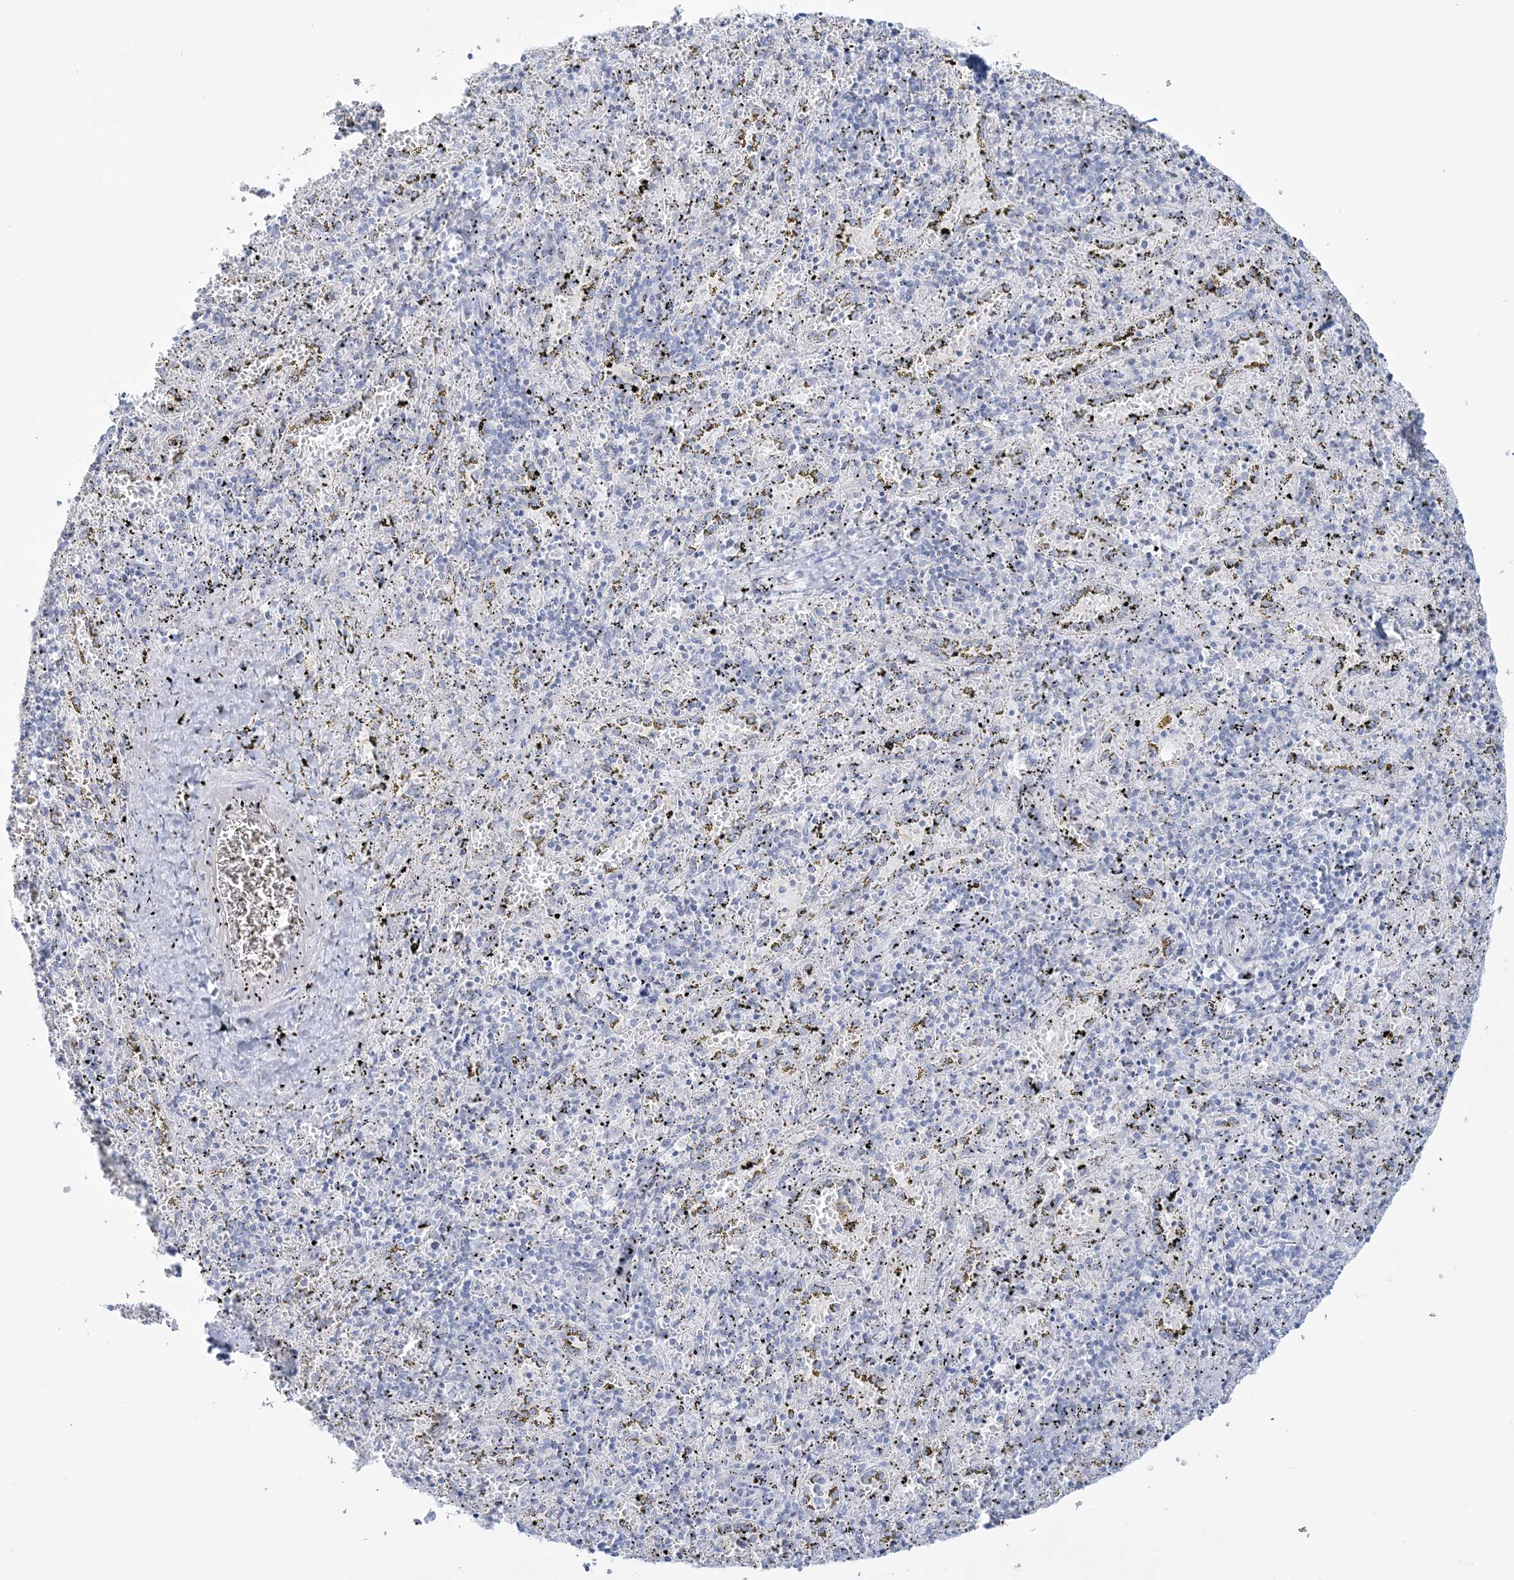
{"staining": {"intensity": "negative", "quantity": "none", "location": "none"}, "tissue": "spleen", "cell_type": "Cells in red pulp", "image_type": "normal", "snomed": [{"axis": "morphology", "description": "Normal tissue, NOS"}, {"axis": "topography", "description": "Spleen"}], "caption": "A photomicrograph of human spleen is negative for staining in cells in red pulp. (Immunohistochemistry (ihc), brightfield microscopy, high magnification).", "gene": "ADGB", "patient": {"sex": "male", "age": 11}}